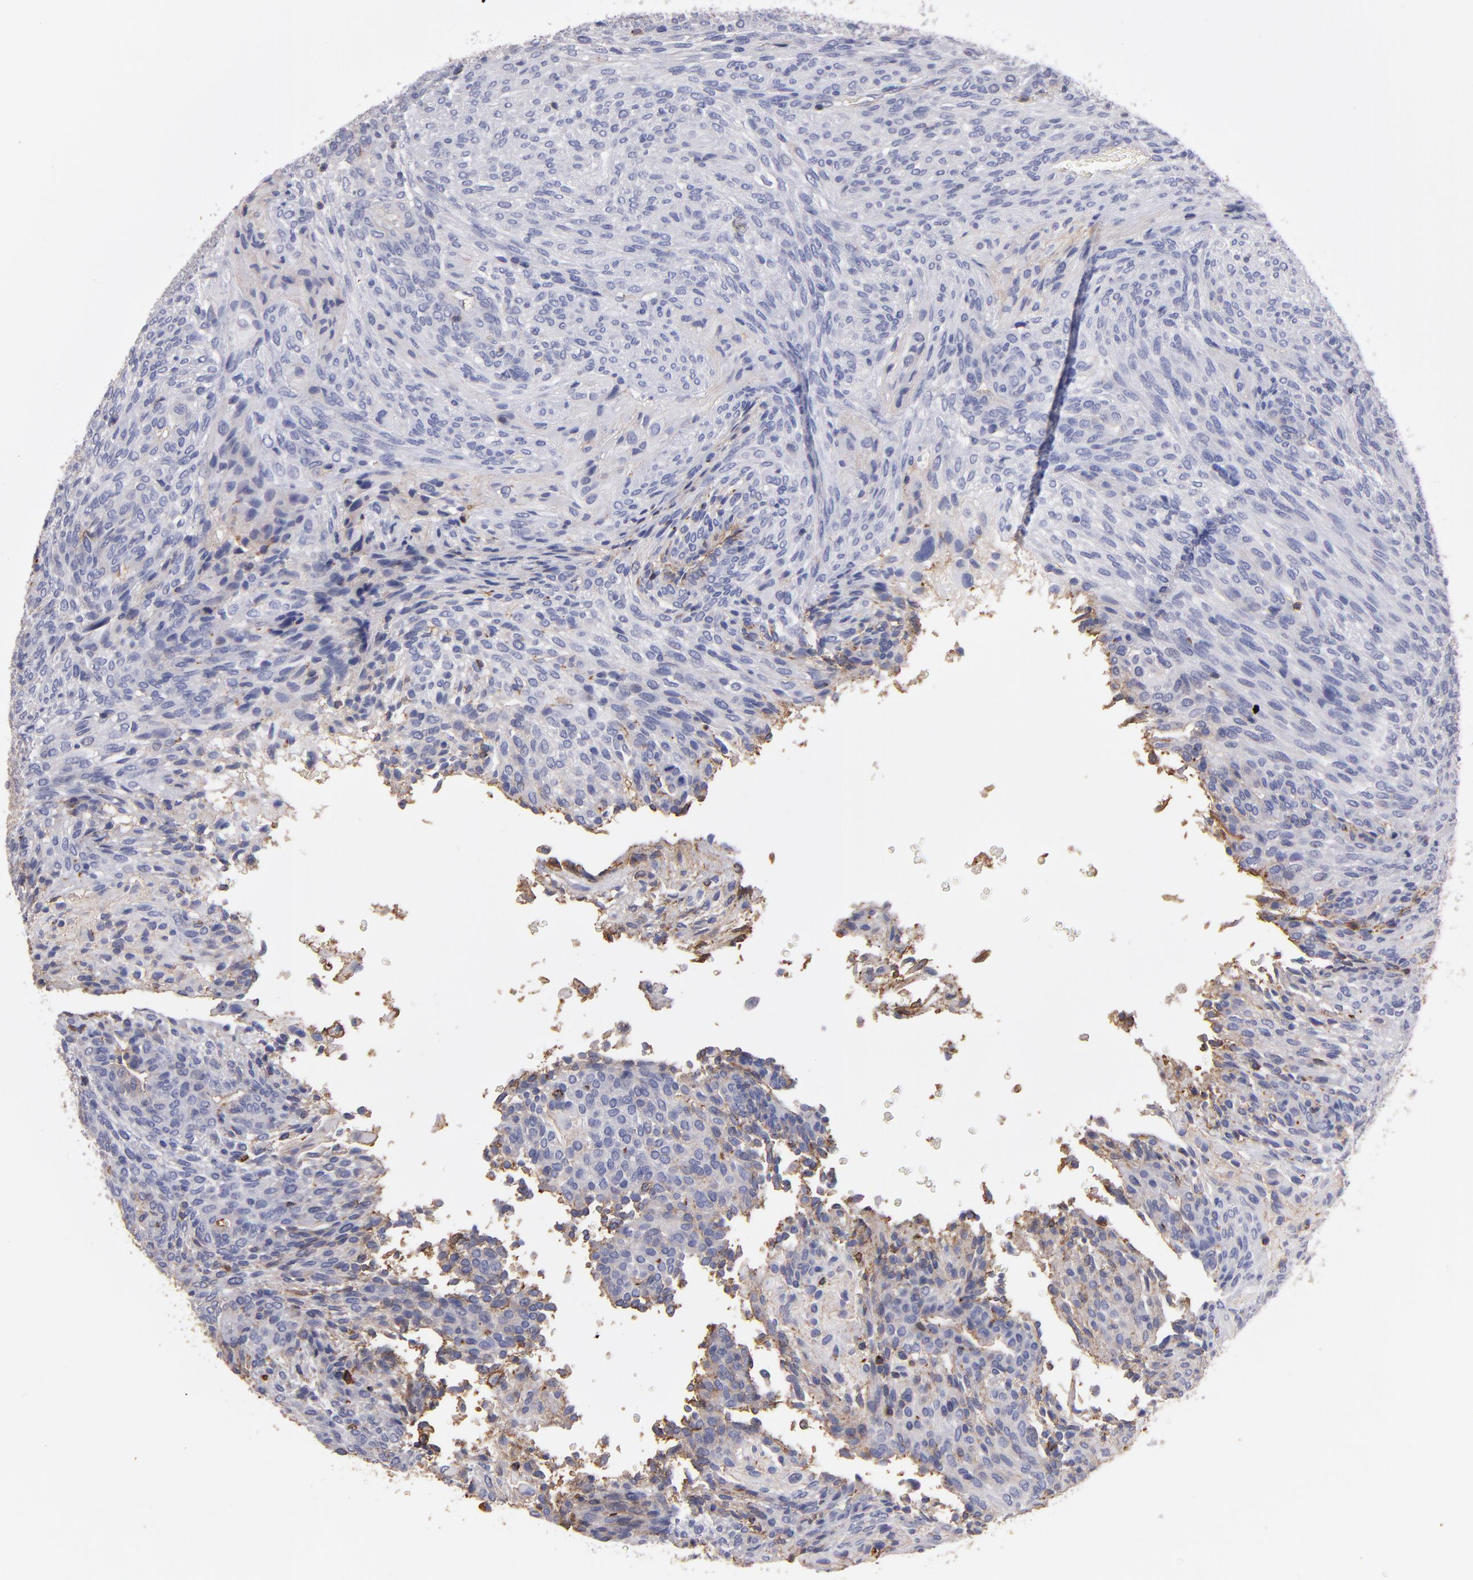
{"staining": {"intensity": "negative", "quantity": "none", "location": "none"}, "tissue": "glioma", "cell_type": "Tumor cells", "image_type": "cancer", "snomed": [{"axis": "morphology", "description": "Glioma, malignant, High grade"}, {"axis": "topography", "description": "Cerebral cortex"}], "caption": "DAB (3,3'-diaminobenzidine) immunohistochemical staining of human glioma shows no significant positivity in tumor cells. (DAB (3,3'-diaminobenzidine) immunohistochemistry, high magnification).", "gene": "ABCB1", "patient": {"sex": "female", "age": 55}}